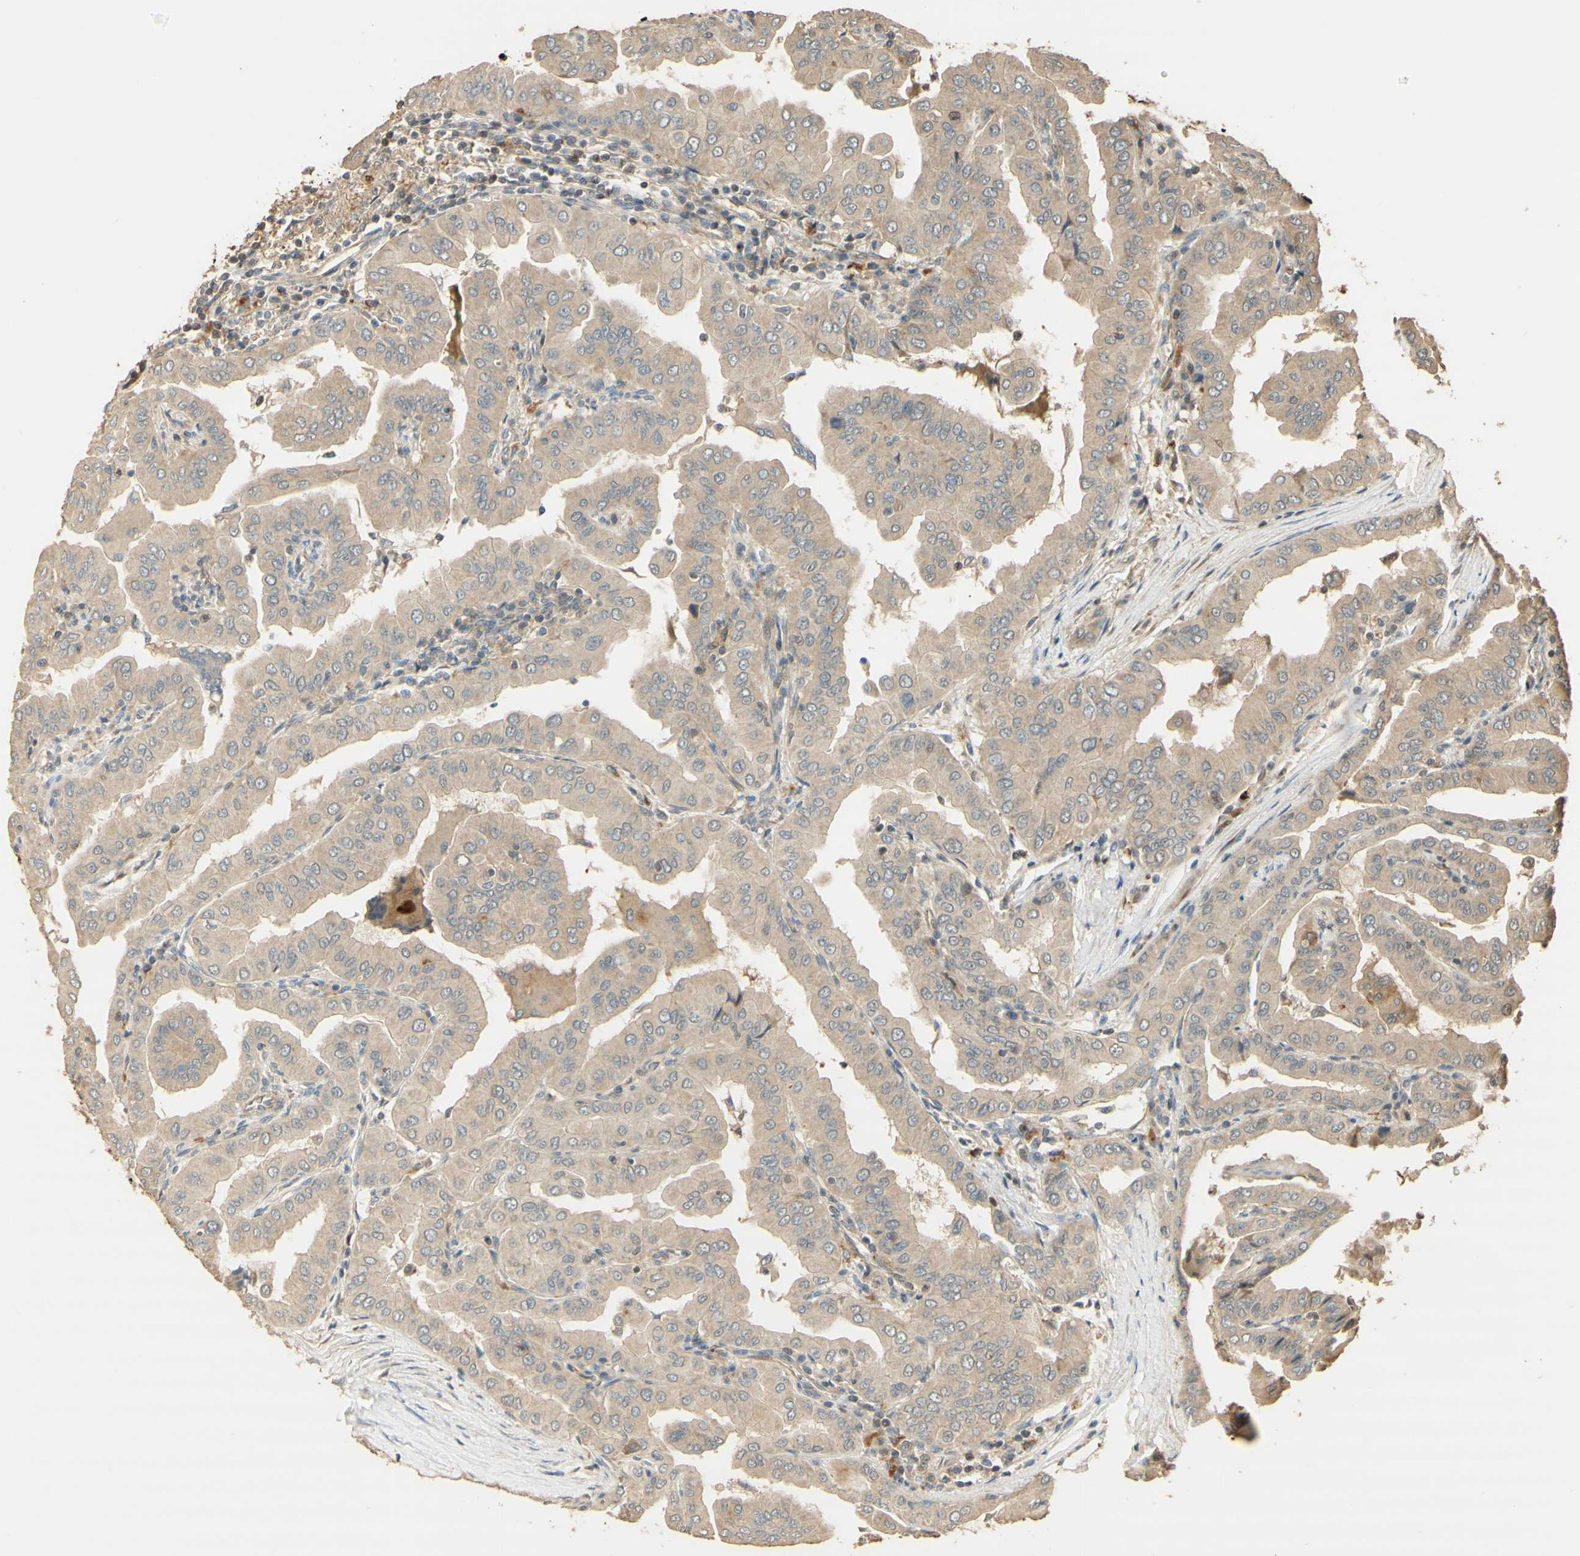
{"staining": {"intensity": "weak", "quantity": ">75%", "location": "cytoplasmic/membranous"}, "tissue": "thyroid cancer", "cell_type": "Tumor cells", "image_type": "cancer", "snomed": [{"axis": "morphology", "description": "Papillary adenocarcinoma, NOS"}, {"axis": "topography", "description": "Thyroid gland"}], "caption": "DAB immunohistochemical staining of thyroid cancer reveals weak cytoplasmic/membranous protein positivity in approximately >75% of tumor cells.", "gene": "AGER", "patient": {"sex": "male", "age": 33}}